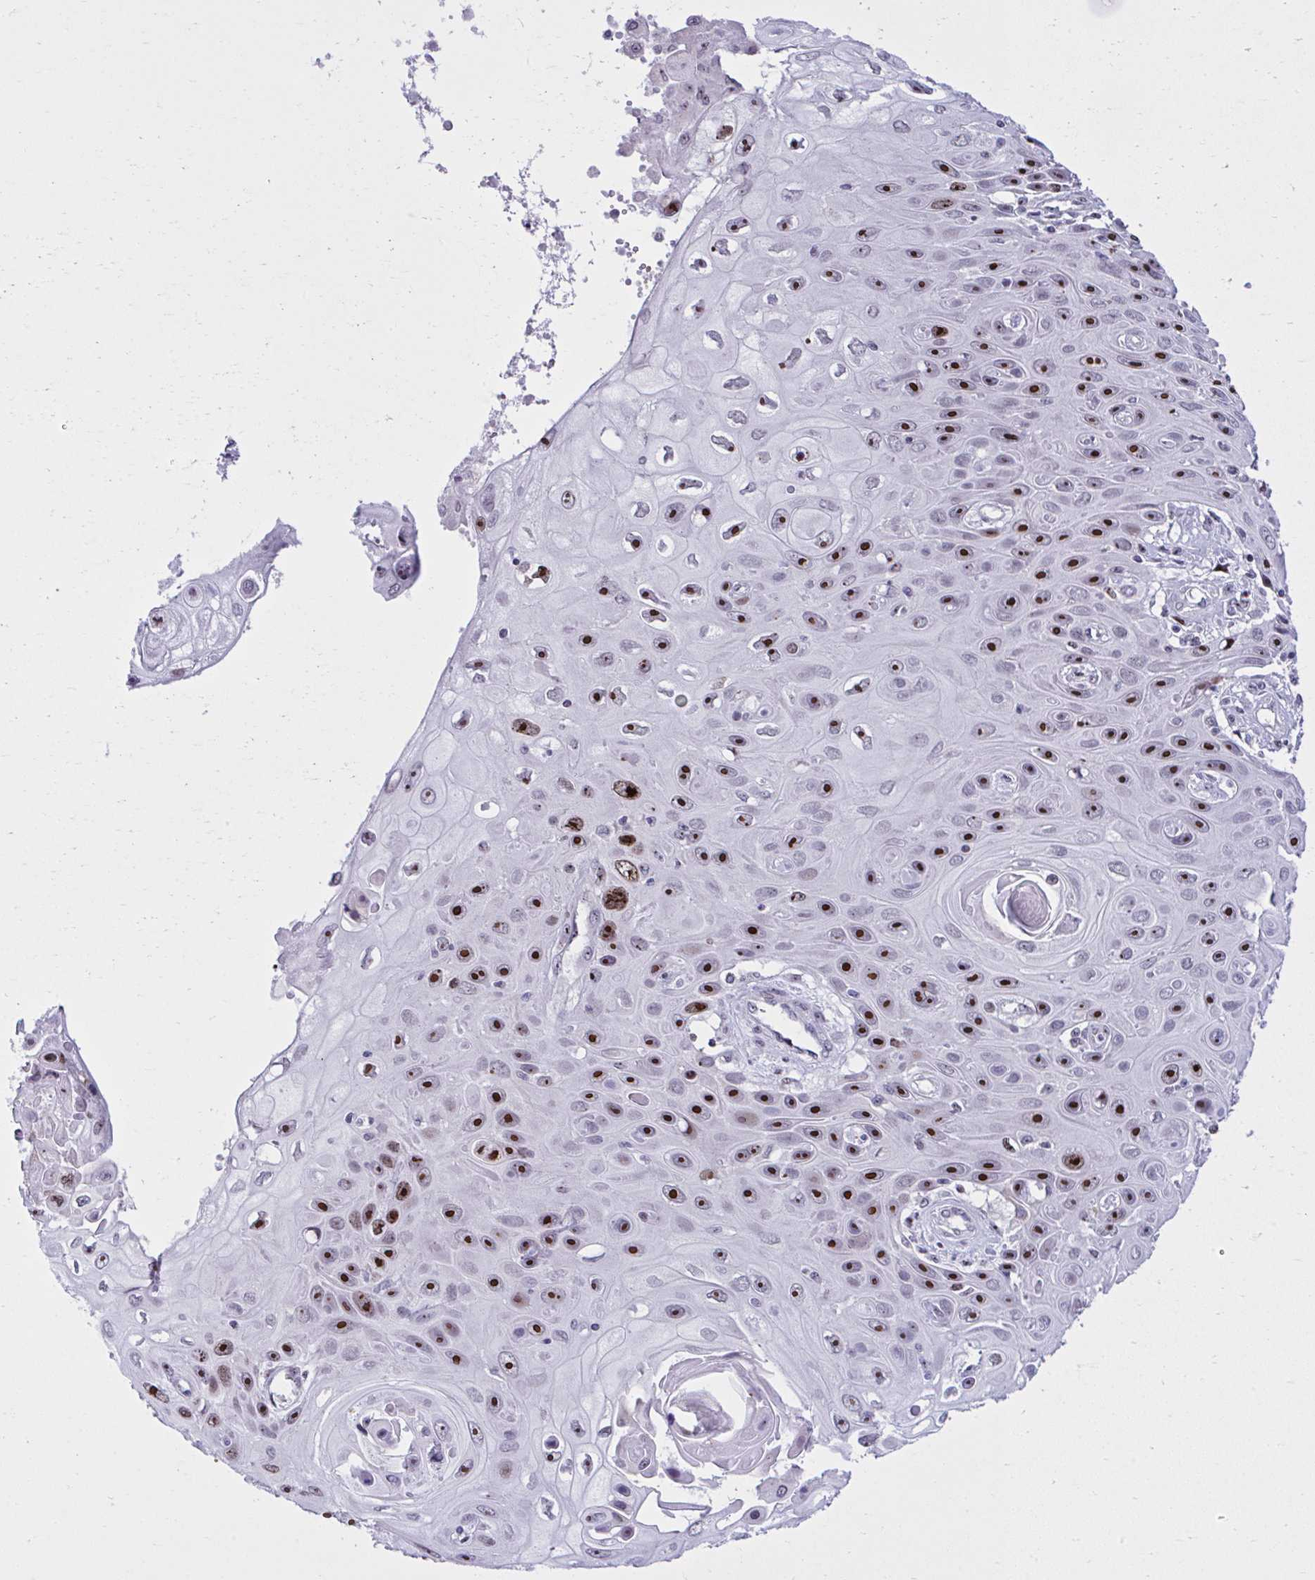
{"staining": {"intensity": "strong", "quantity": ">75%", "location": "nuclear"}, "tissue": "skin cancer", "cell_type": "Tumor cells", "image_type": "cancer", "snomed": [{"axis": "morphology", "description": "Squamous cell carcinoma, NOS"}, {"axis": "topography", "description": "Skin"}], "caption": "Skin squamous cell carcinoma stained with DAB (3,3'-diaminobenzidine) immunohistochemistry (IHC) shows high levels of strong nuclear expression in approximately >75% of tumor cells.", "gene": "CEP72", "patient": {"sex": "male", "age": 82}}